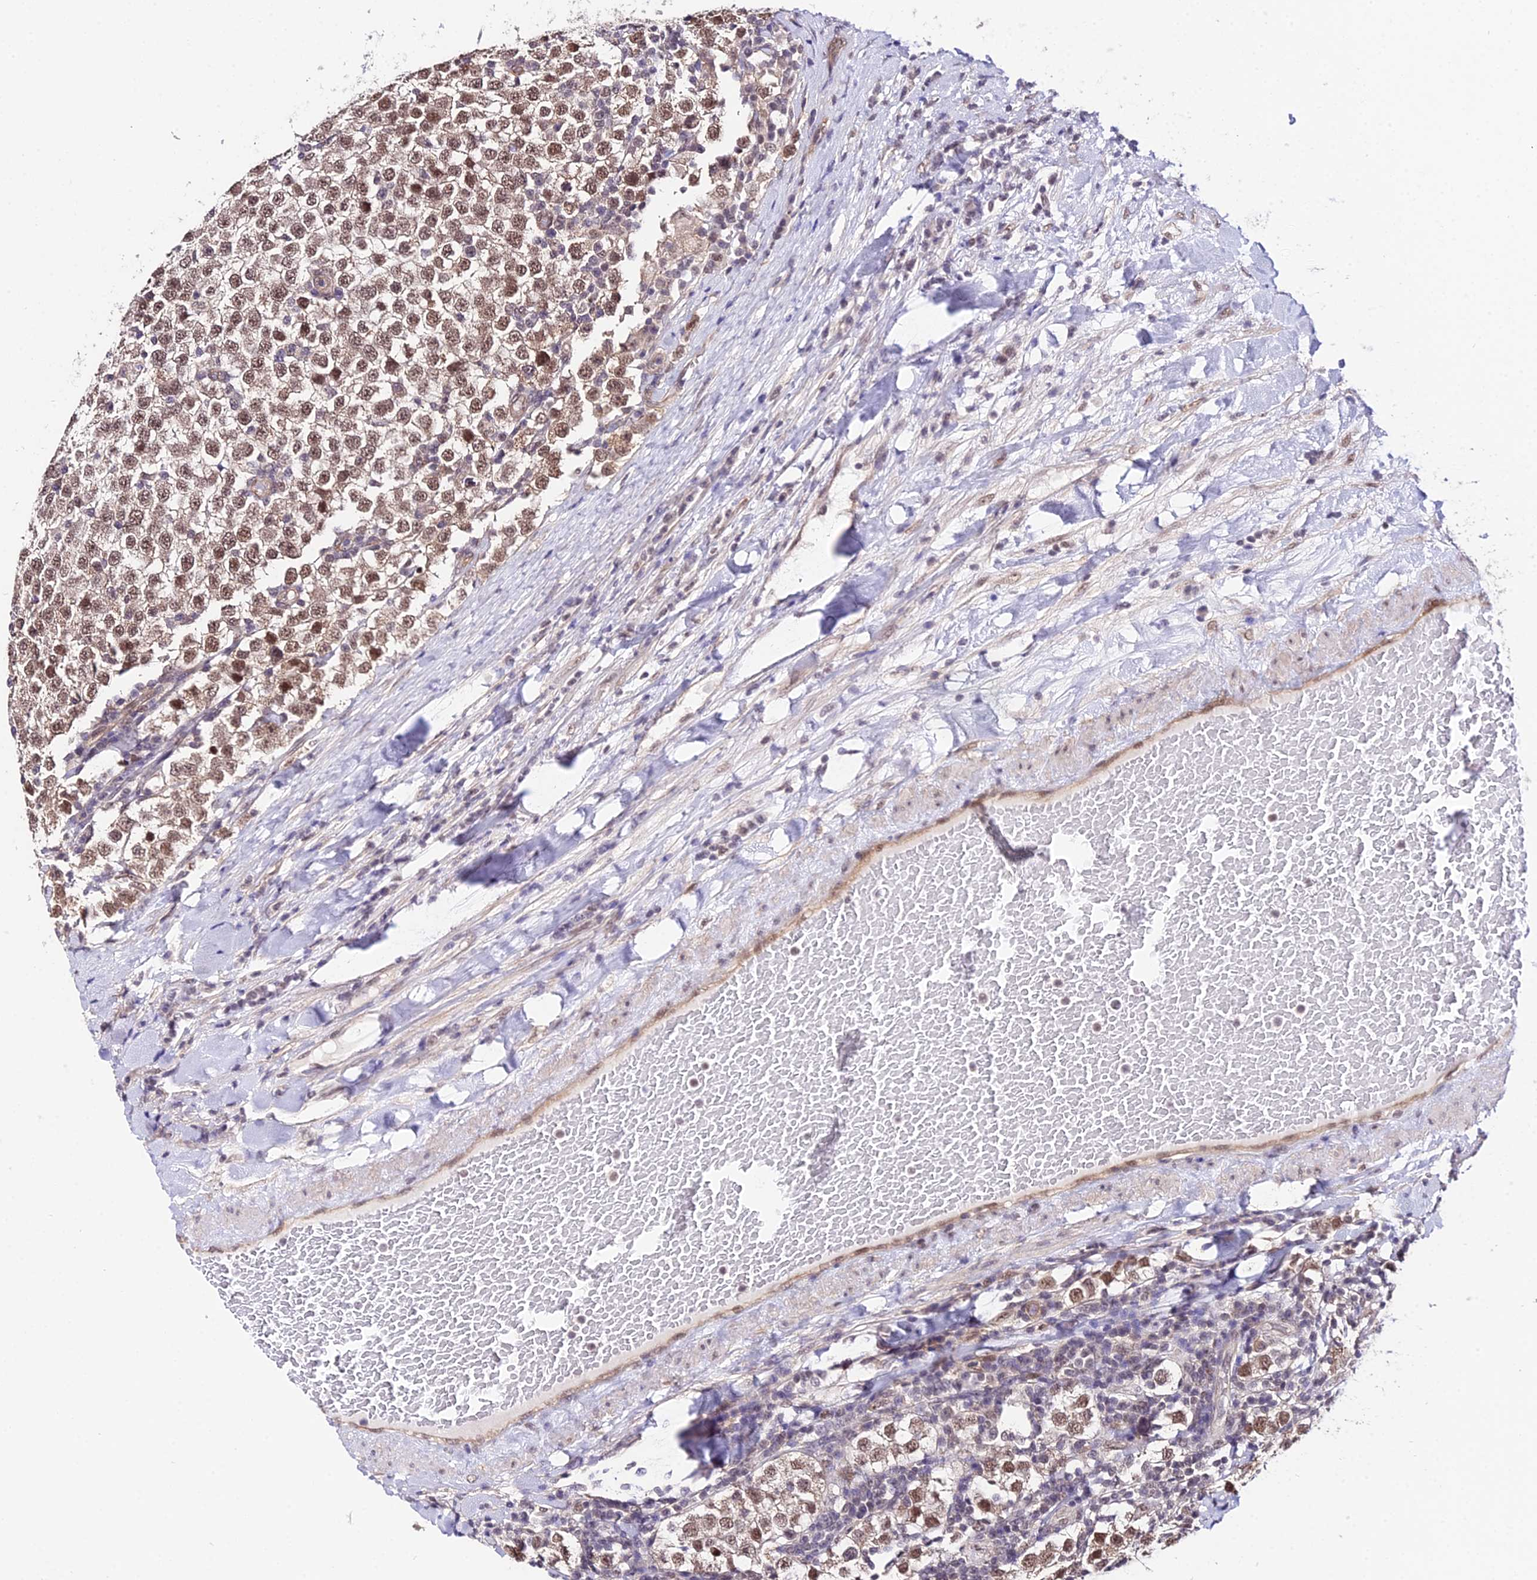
{"staining": {"intensity": "moderate", "quantity": ">75%", "location": "nuclear"}, "tissue": "testis cancer", "cell_type": "Tumor cells", "image_type": "cancer", "snomed": [{"axis": "morphology", "description": "Seminoma, NOS"}, {"axis": "topography", "description": "Testis"}], "caption": "The micrograph exhibits staining of testis cancer (seminoma), revealing moderate nuclear protein staining (brown color) within tumor cells.", "gene": "POLR2I", "patient": {"sex": "male", "age": 34}}